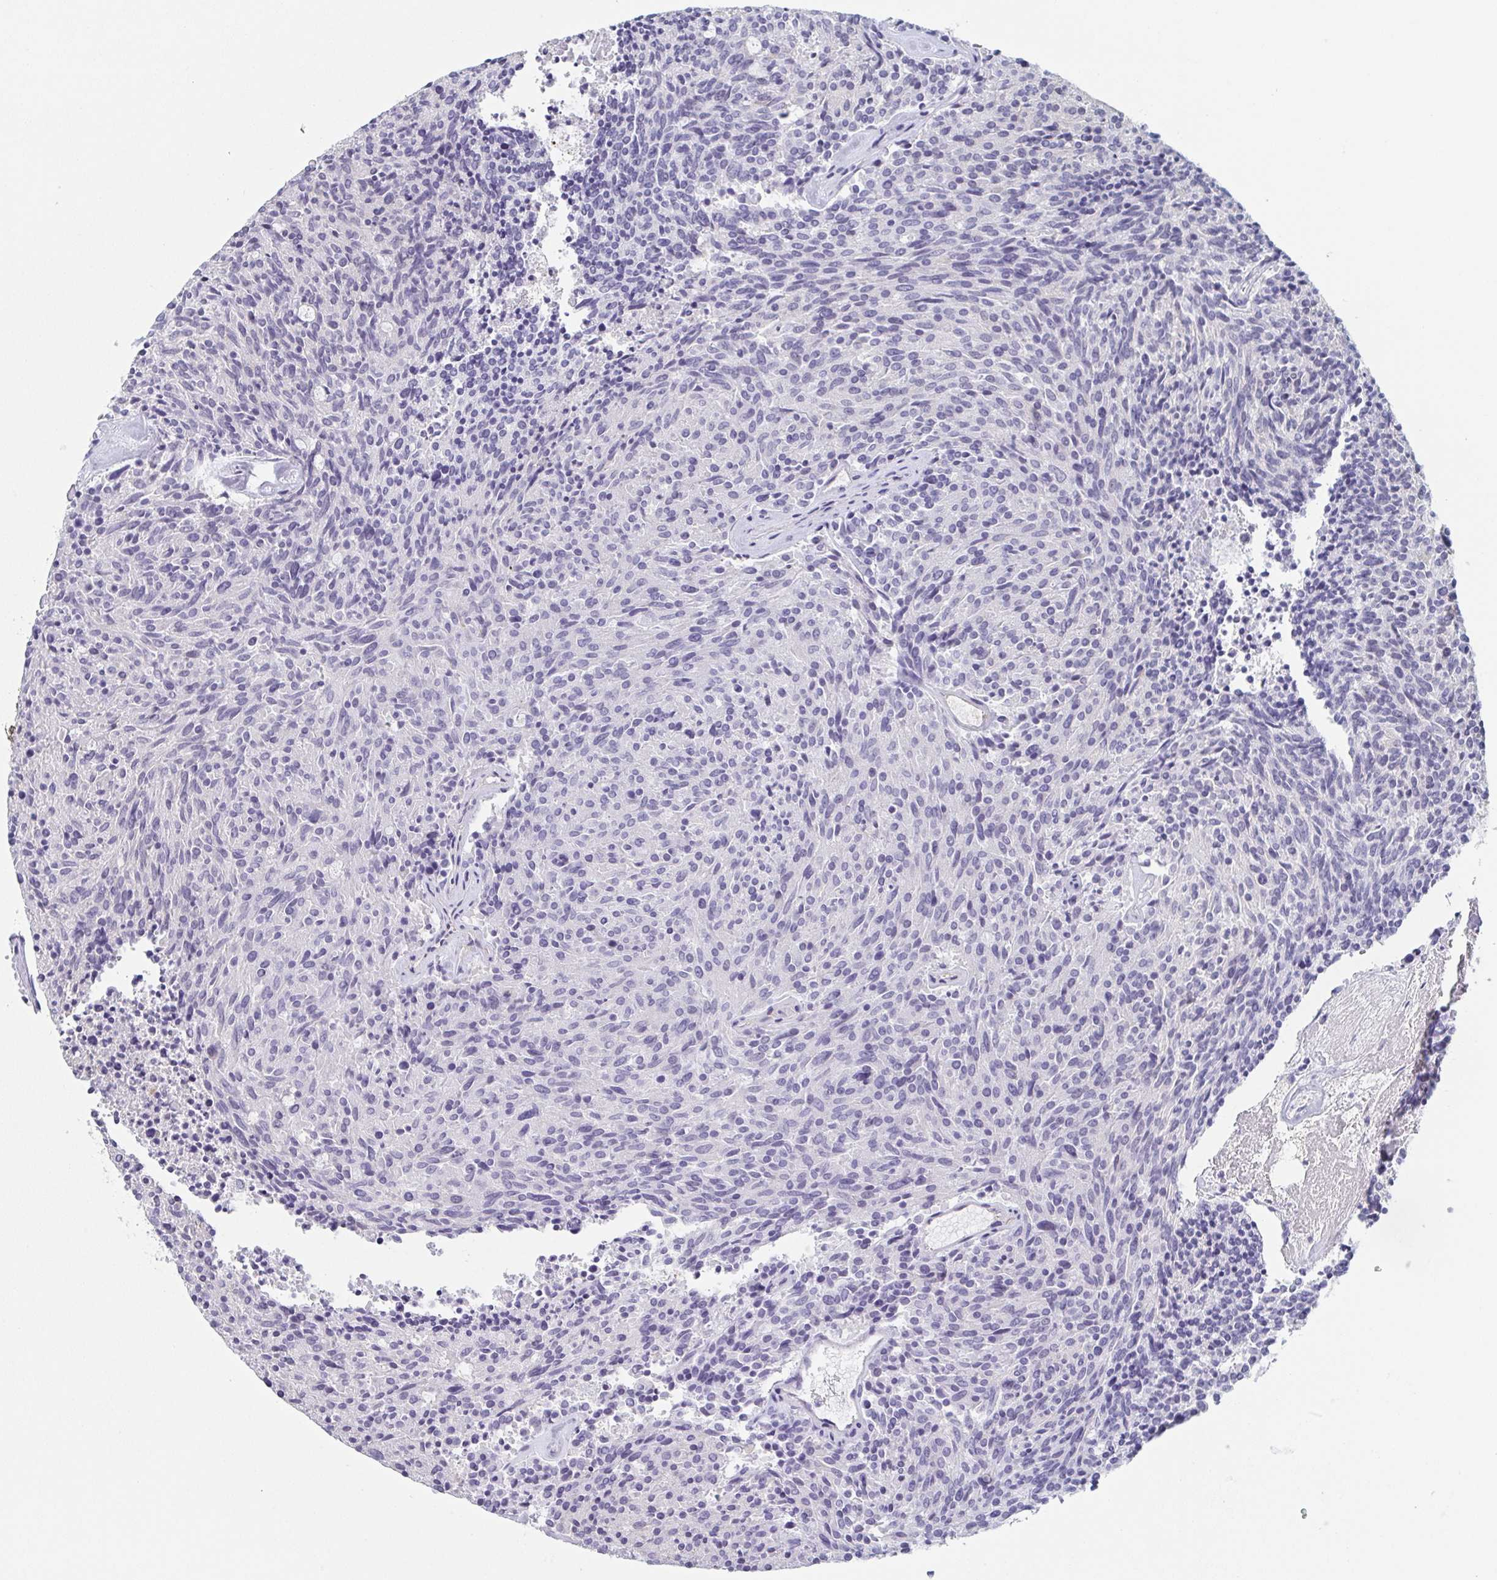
{"staining": {"intensity": "negative", "quantity": "none", "location": "none"}, "tissue": "carcinoid", "cell_type": "Tumor cells", "image_type": "cancer", "snomed": [{"axis": "morphology", "description": "Carcinoid, malignant, NOS"}, {"axis": "topography", "description": "Pancreas"}], "caption": "Tumor cells are negative for protein expression in human malignant carcinoid. Nuclei are stained in blue.", "gene": "REG4", "patient": {"sex": "female", "age": 54}}